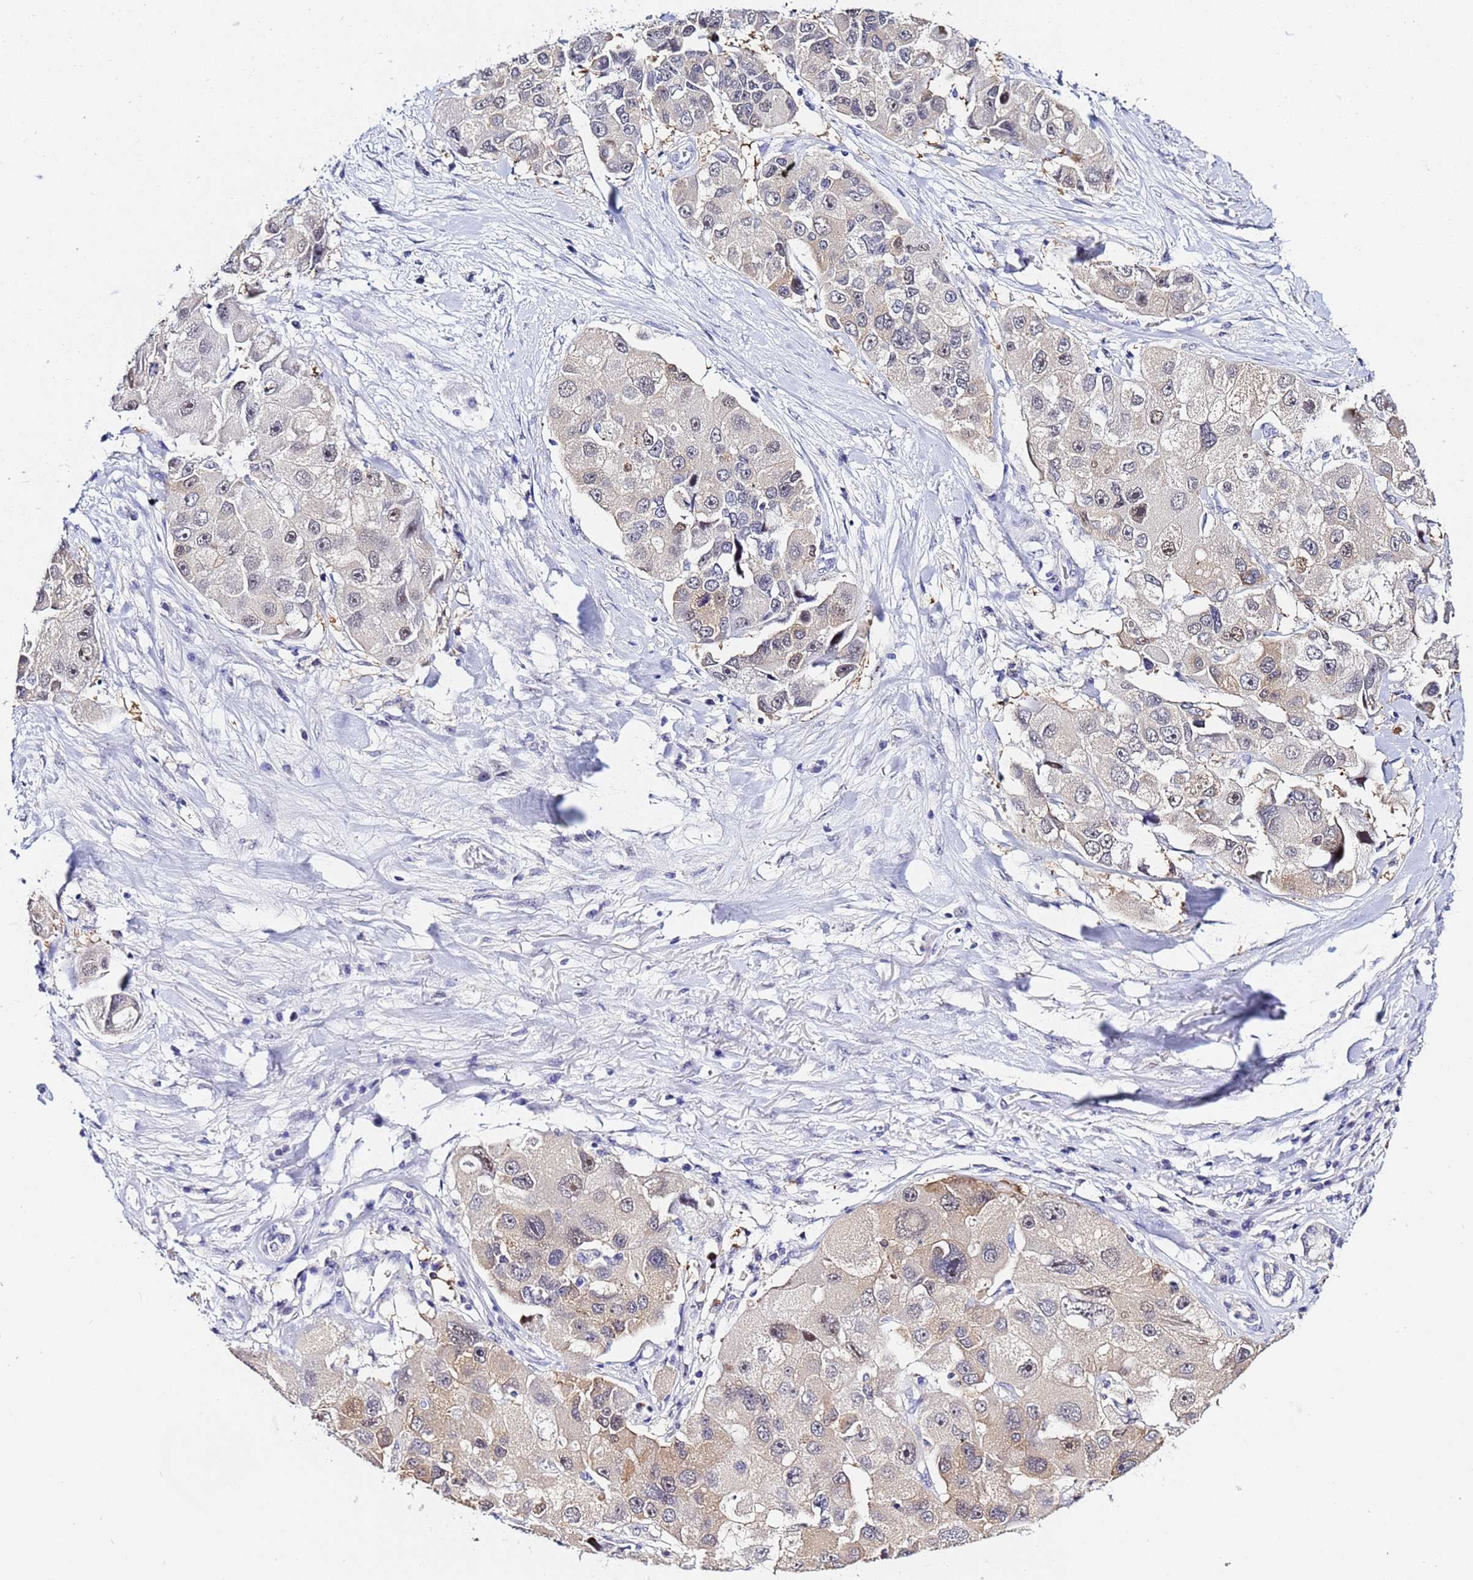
{"staining": {"intensity": "weak", "quantity": "25%-75%", "location": "cytoplasmic/membranous,nuclear"}, "tissue": "lung cancer", "cell_type": "Tumor cells", "image_type": "cancer", "snomed": [{"axis": "morphology", "description": "Adenocarcinoma, NOS"}, {"axis": "topography", "description": "Lung"}], "caption": "The micrograph demonstrates a brown stain indicating the presence of a protein in the cytoplasmic/membranous and nuclear of tumor cells in lung cancer (adenocarcinoma). (DAB (3,3'-diaminobenzidine) IHC, brown staining for protein, blue staining for nuclei).", "gene": "ACTL6B", "patient": {"sex": "female", "age": 54}}